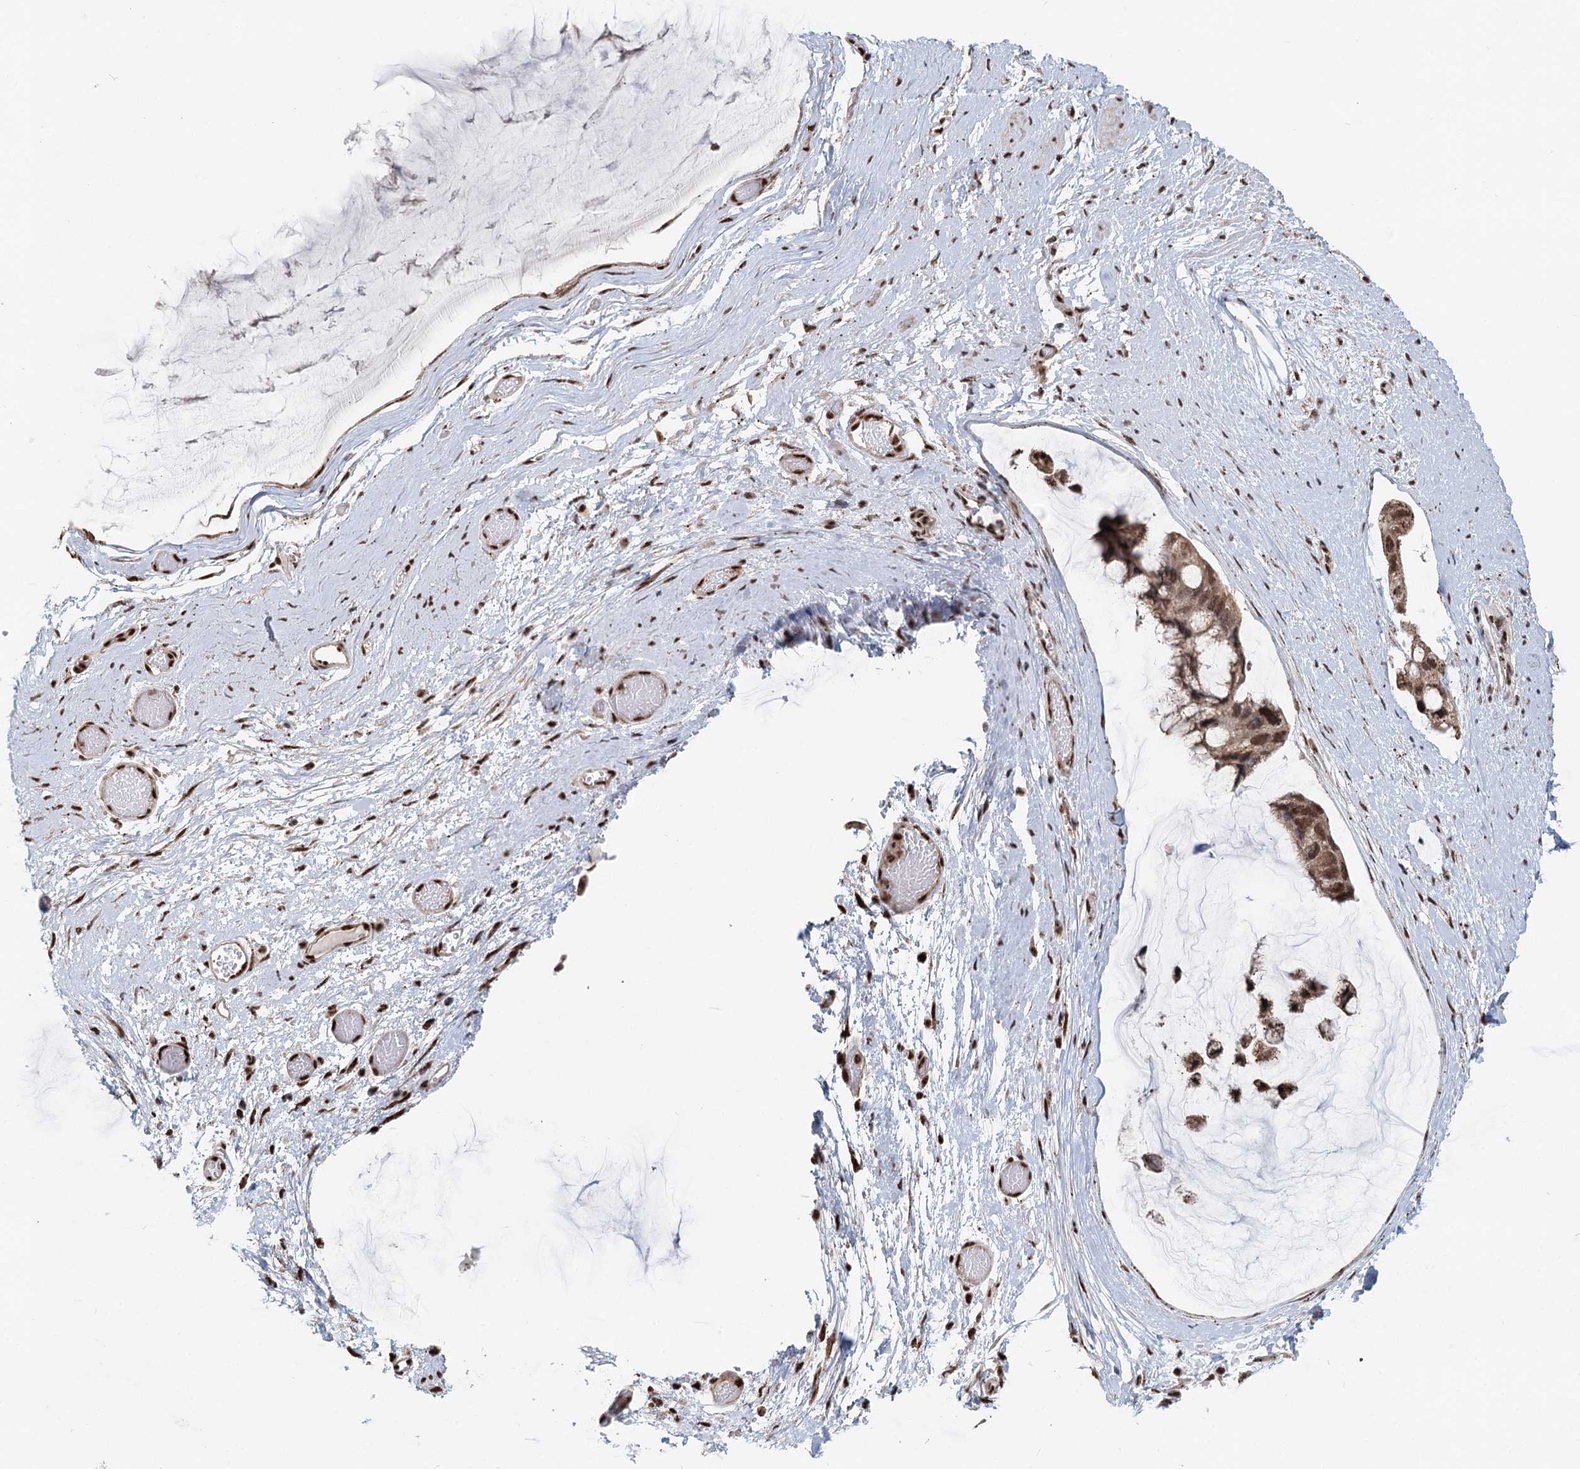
{"staining": {"intensity": "moderate", "quantity": ">75%", "location": "nuclear"}, "tissue": "ovarian cancer", "cell_type": "Tumor cells", "image_type": "cancer", "snomed": [{"axis": "morphology", "description": "Cystadenocarcinoma, mucinous, NOS"}, {"axis": "topography", "description": "Ovary"}], "caption": "Protein analysis of ovarian cancer tissue exhibits moderate nuclear expression in approximately >75% of tumor cells.", "gene": "GPALPP1", "patient": {"sex": "female", "age": 39}}